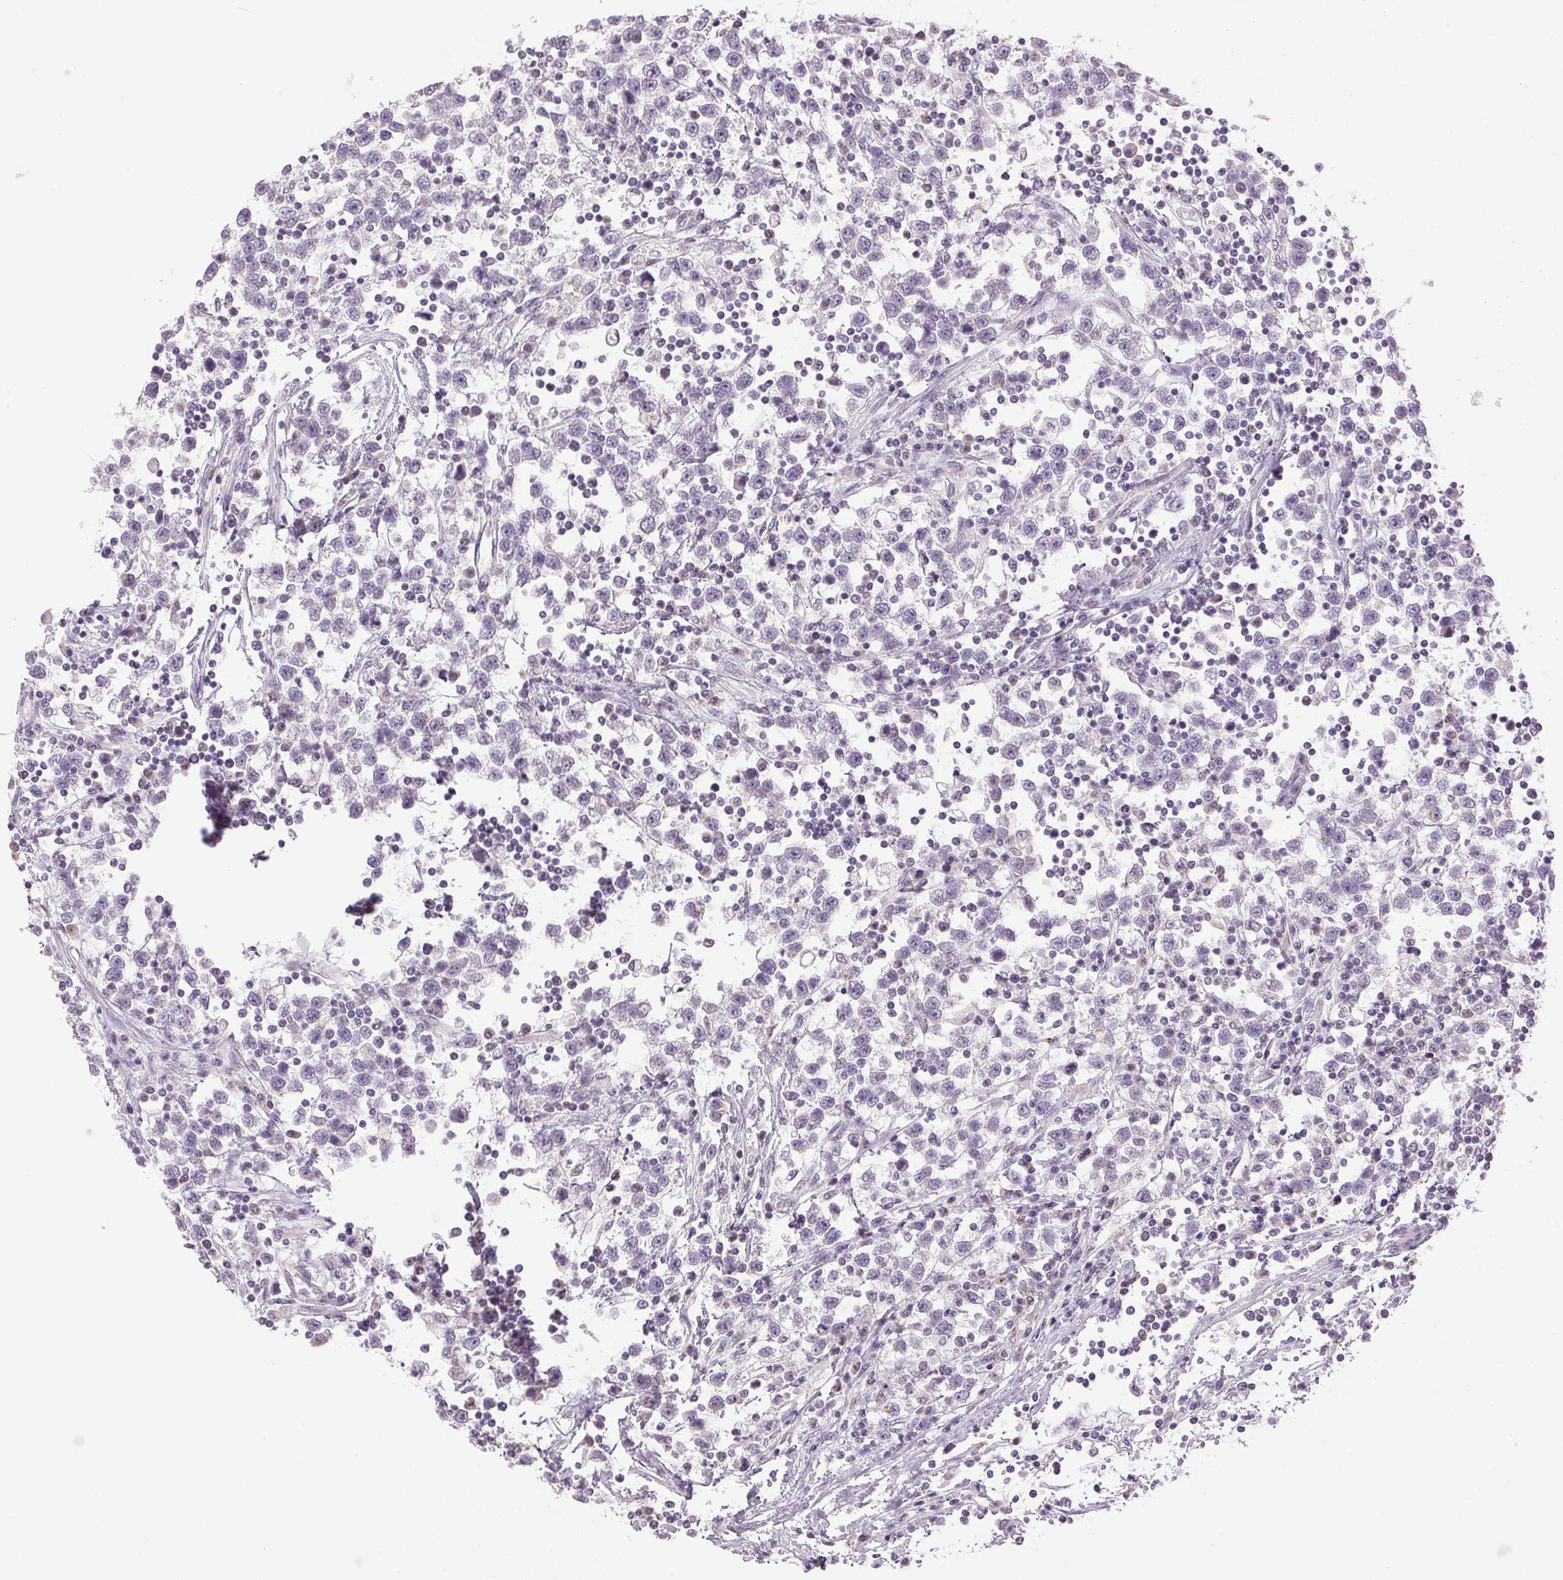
{"staining": {"intensity": "weak", "quantity": "<25%", "location": "cytoplasmic/membranous"}, "tissue": "testis cancer", "cell_type": "Tumor cells", "image_type": "cancer", "snomed": [{"axis": "morphology", "description": "Seminoma, NOS"}, {"axis": "topography", "description": "Testis"}], "caption": "Tumor cells are negative for brown protein staining in testis seminoma.", "gene": "GOLPH3", "patient": {"sex": "male", "age": 34}}